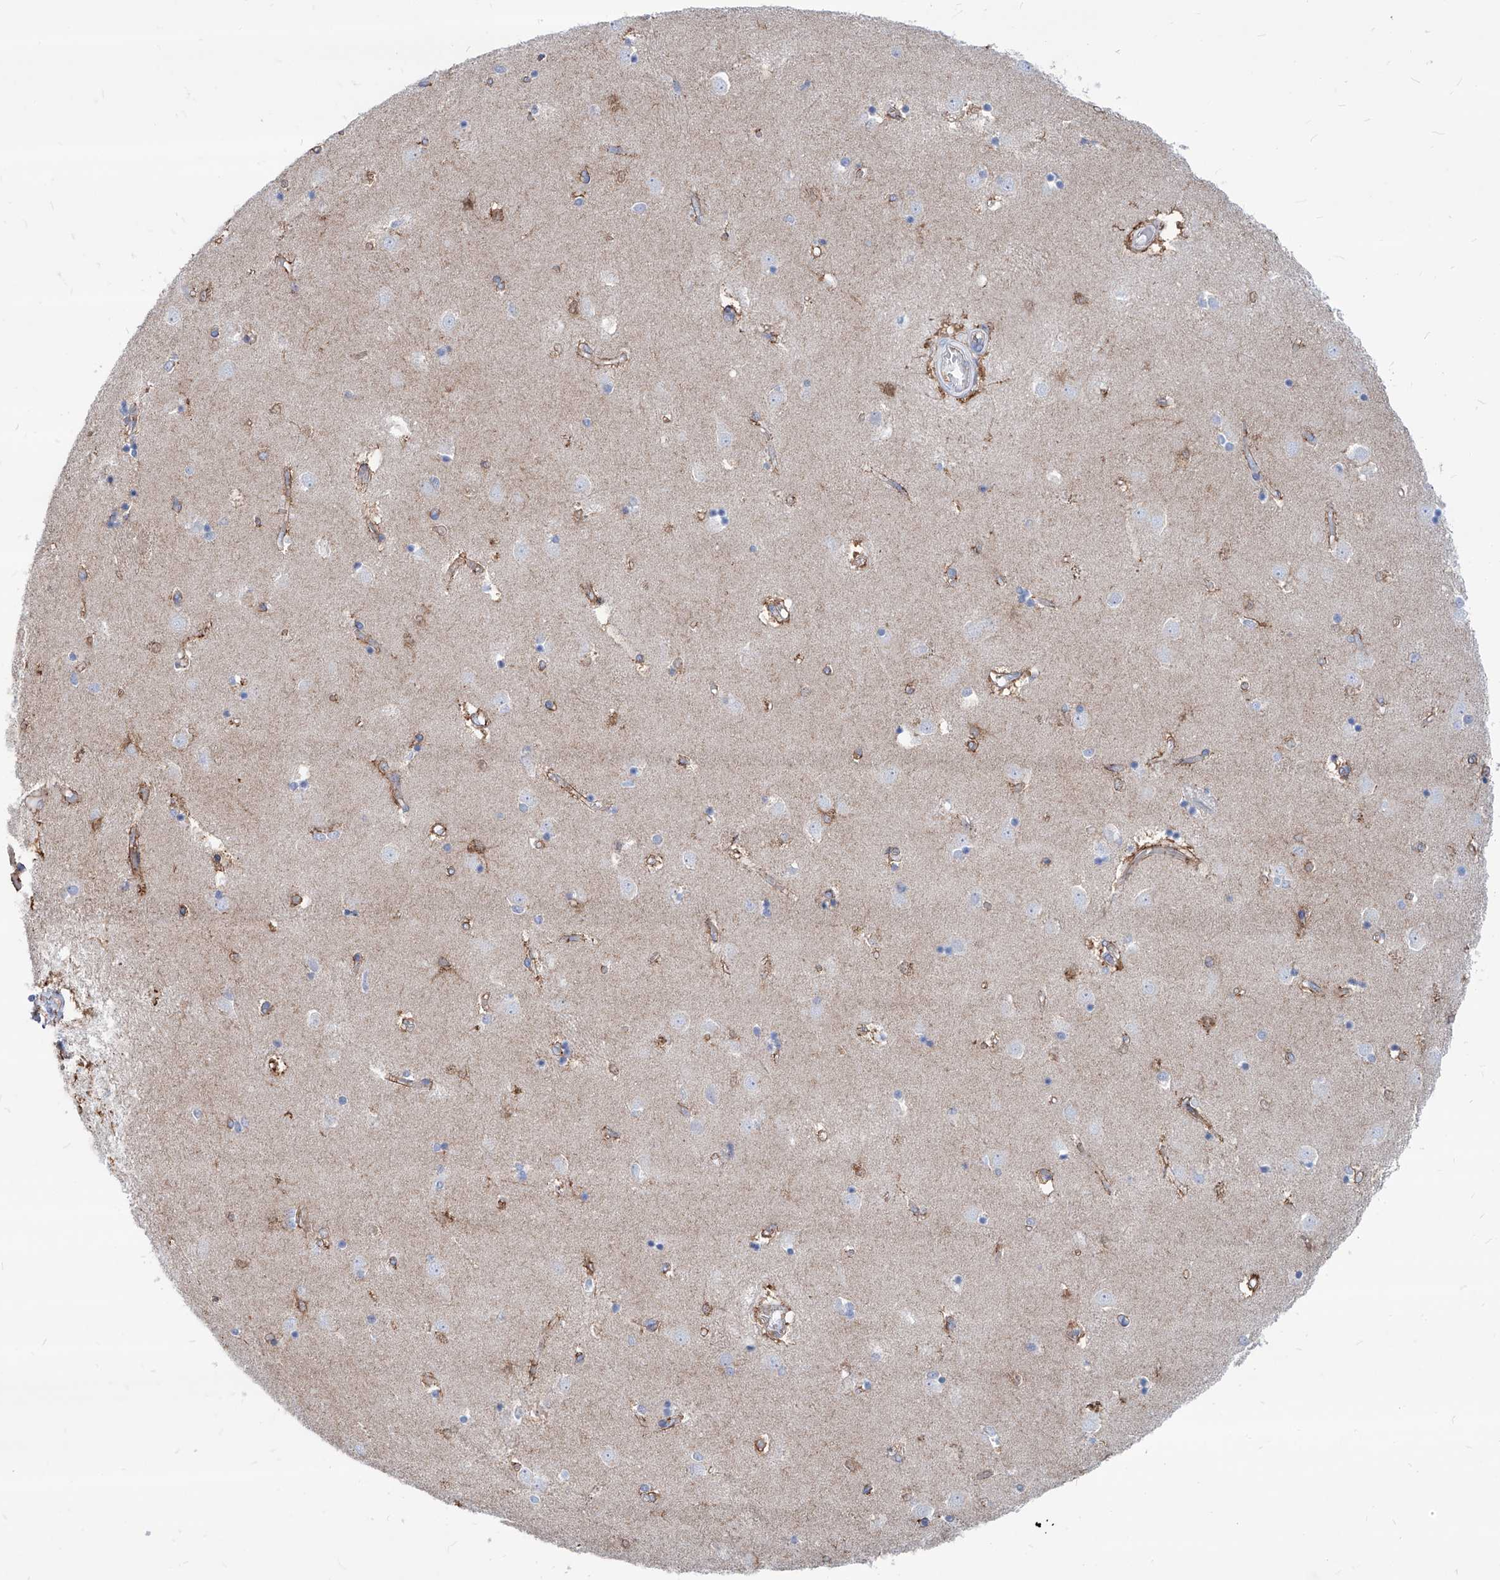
{"staining": {"intensity": "moderate", "quantity": "<25%", "location": "cytoplasmic/membranous"}, "tissue": "caudate", "cell_type": "Glial cells", "image_type": "normal", "snomed": [{"axis": "morphology", "description": "Normal tissue, NOS"}, {"axis": "topography", "description": "Lateral ventricle wall"}], "caption": "Brown immunohistochemical staining in unremarkable caudate displays moderate cytoplasmic/membranous positivity in about <25% of glial cells. Immunohistochemistry stains the protein in brown and the nuclei are stained blue.", "gene": "AKAP10", "patient": {"sex": "male", "age": 45}}